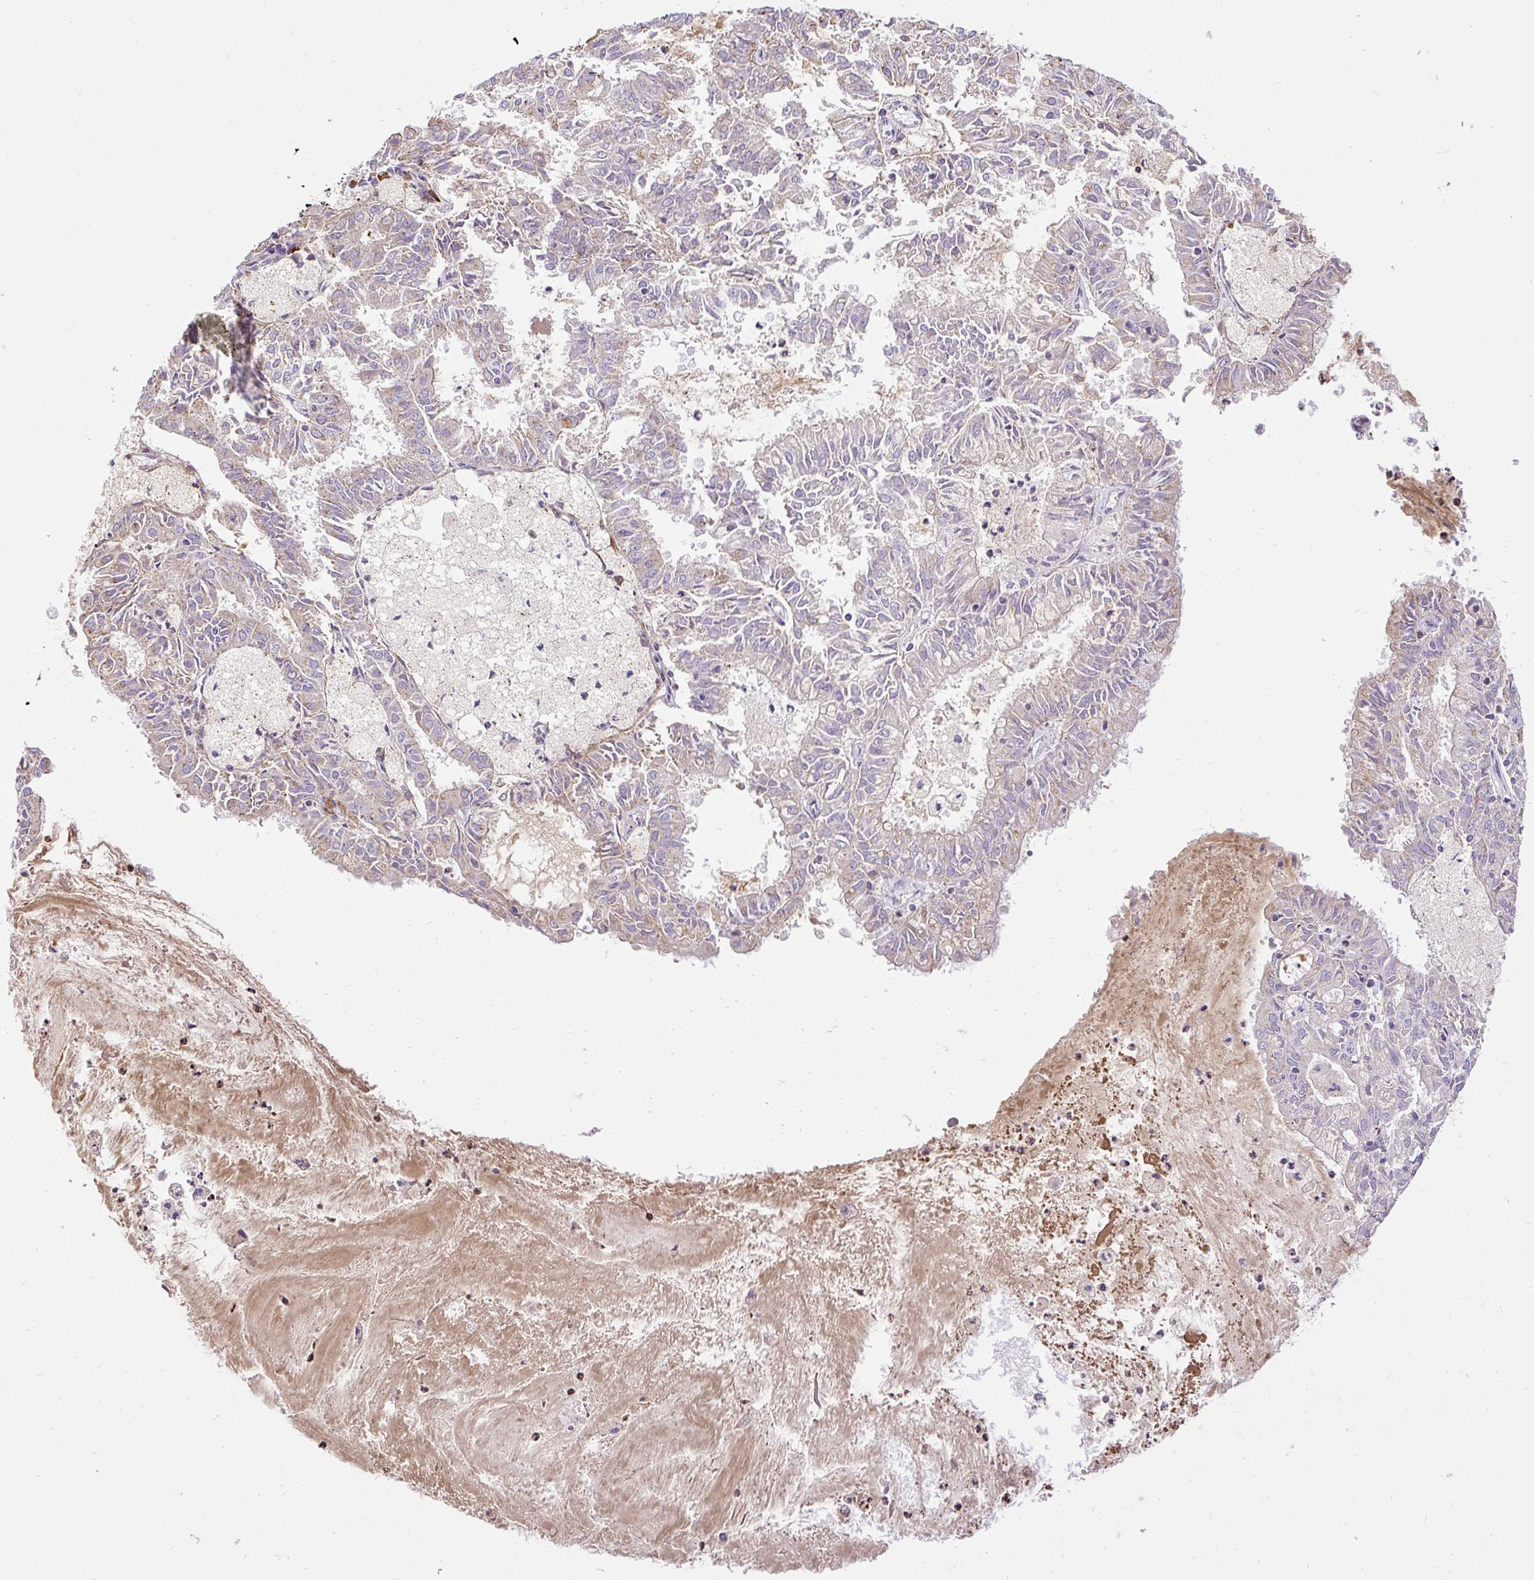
{"staining": {"intensity": "negative", "quantity": "none", "location": "none"}, "tissue": "endometrial cancer", "cell_type": "Tumor cells", "image_type": "cancer", "snomed": [{"axis": "morphology", "description": "Adenocarcinoma, NOS"}, {"axis": "topography", "description": "Endometrium"}], "caption": "This is a image of immunohistochemistry staining of endometrial adenocarcinoma, which shows no staining in tumor cells.", "gene": "CFAP47", "patient": {"sex": "female", "age": 57}}